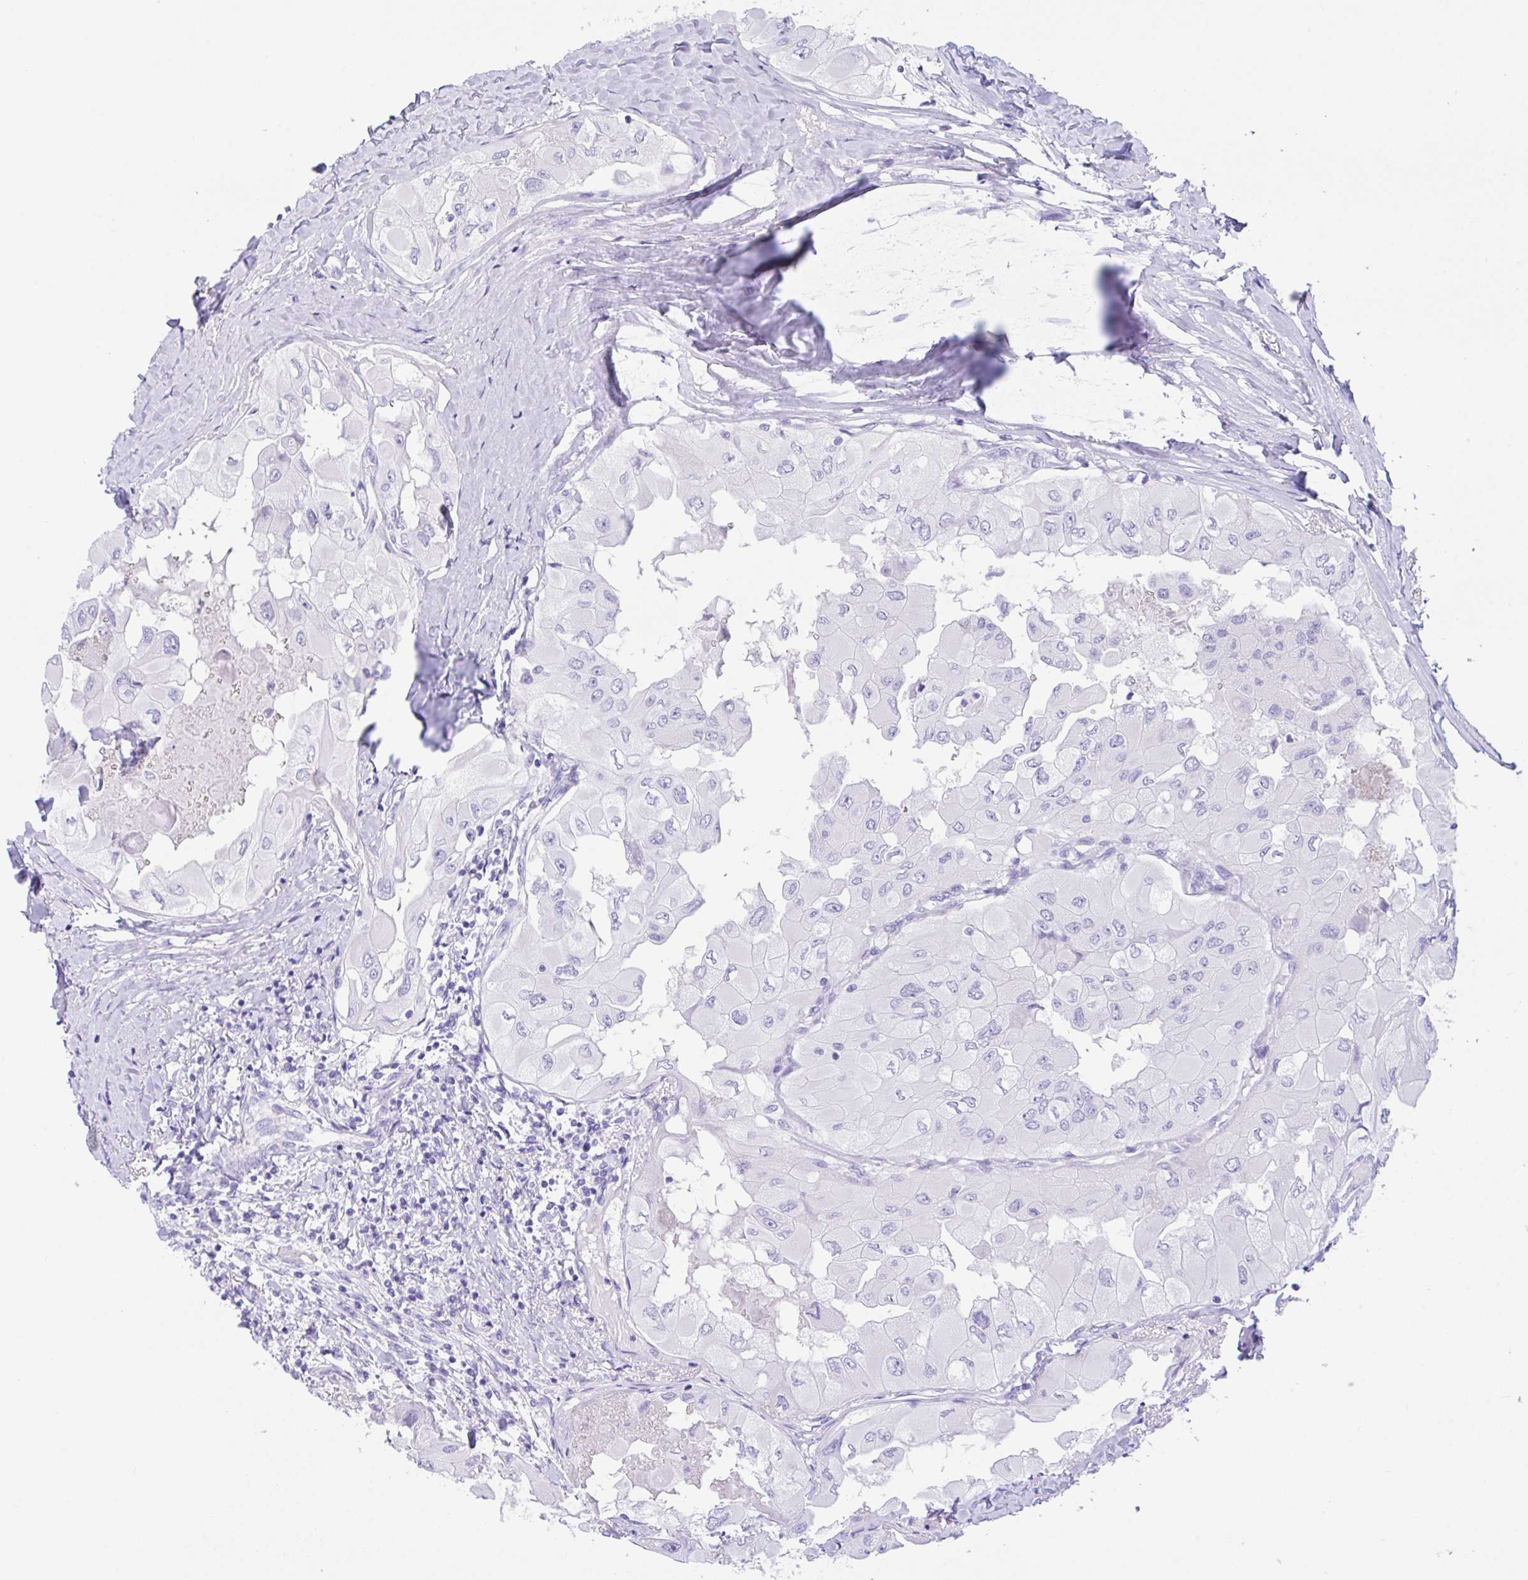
{"staining": {"intensity": "negative", "quantity": "none", "location": "none"}, "tissue": "thyroid cancer", "cell_type": "Tumor cells", "image_type": "cancer", "snomed": [{"axis": "morphology", "description": "Normal tissue, NOS"}, {"axis": "morphology", "description": "Papillary adenocarcinoma, NOS"}, {"axis": "topography", "description": "Thyroid gland"}], "caption": "DAB immunohistochemical staining of thyroid papillary adenocarcinoma exhibits no significant staining in tumor cells.", "gene": "CPA1", "patient": {"sex": "female", "age": 59}}